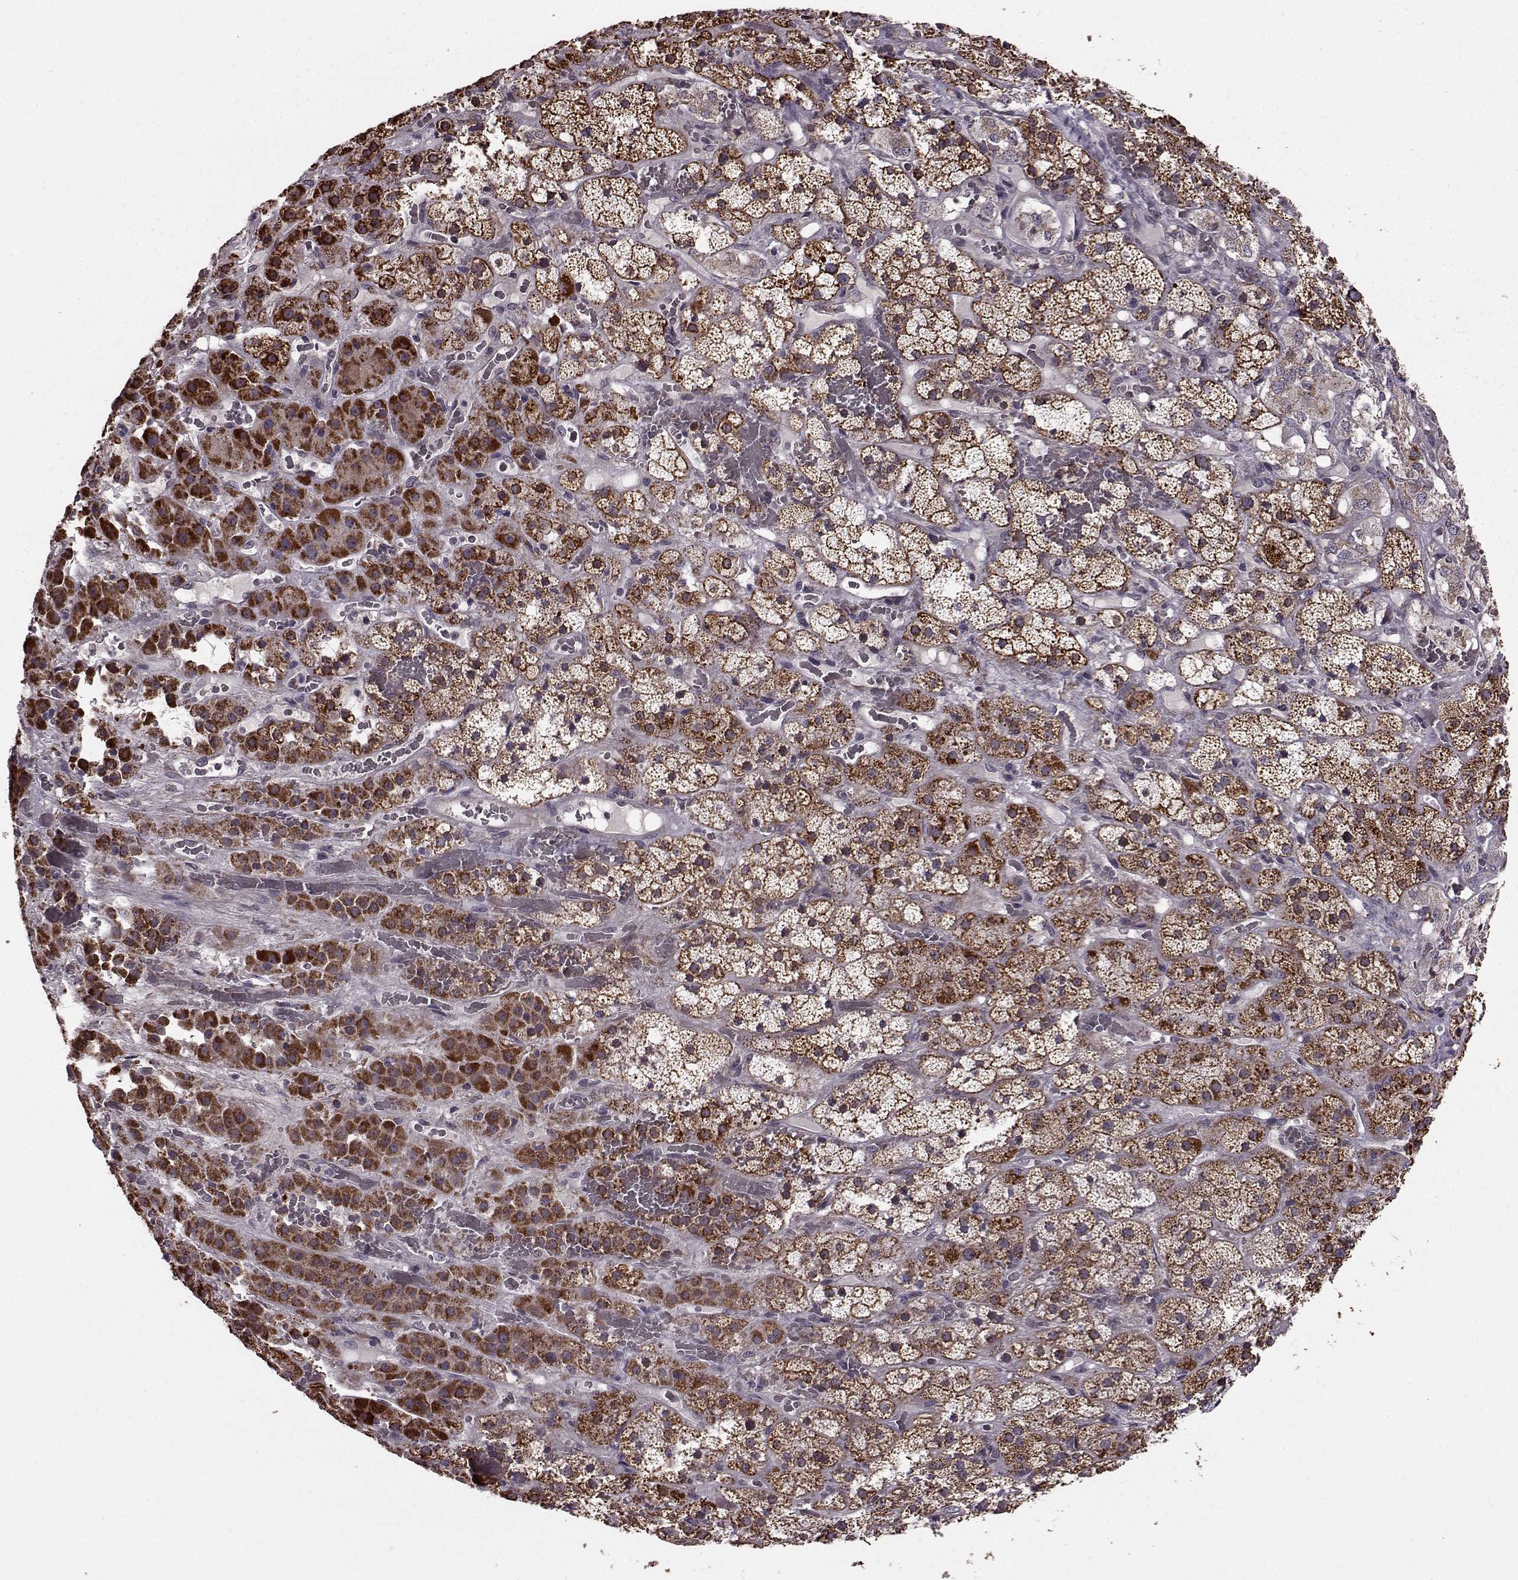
{"staining": {"intensity": "strong", "quantity": "25%-75%", "location": "cytoplasmic/membranous"}, "tissue": "adrenal gland", "cell_type": "Glandular cells", "image_type": "normal", "snomed": [{"axis": "morphology", "description": "Normal tissue, NOS"}, {"axis": "topography", "description": "Adrenal gland"}], "caption": "Unremarkable adrenal gland displays strong cytoplasmic/membranous positivity in approximately 25%-75% of glandular cells, visualized by immunohistochemistry.", "gene": "PUDP", "patient": {"sex": "male", "age": 57}}